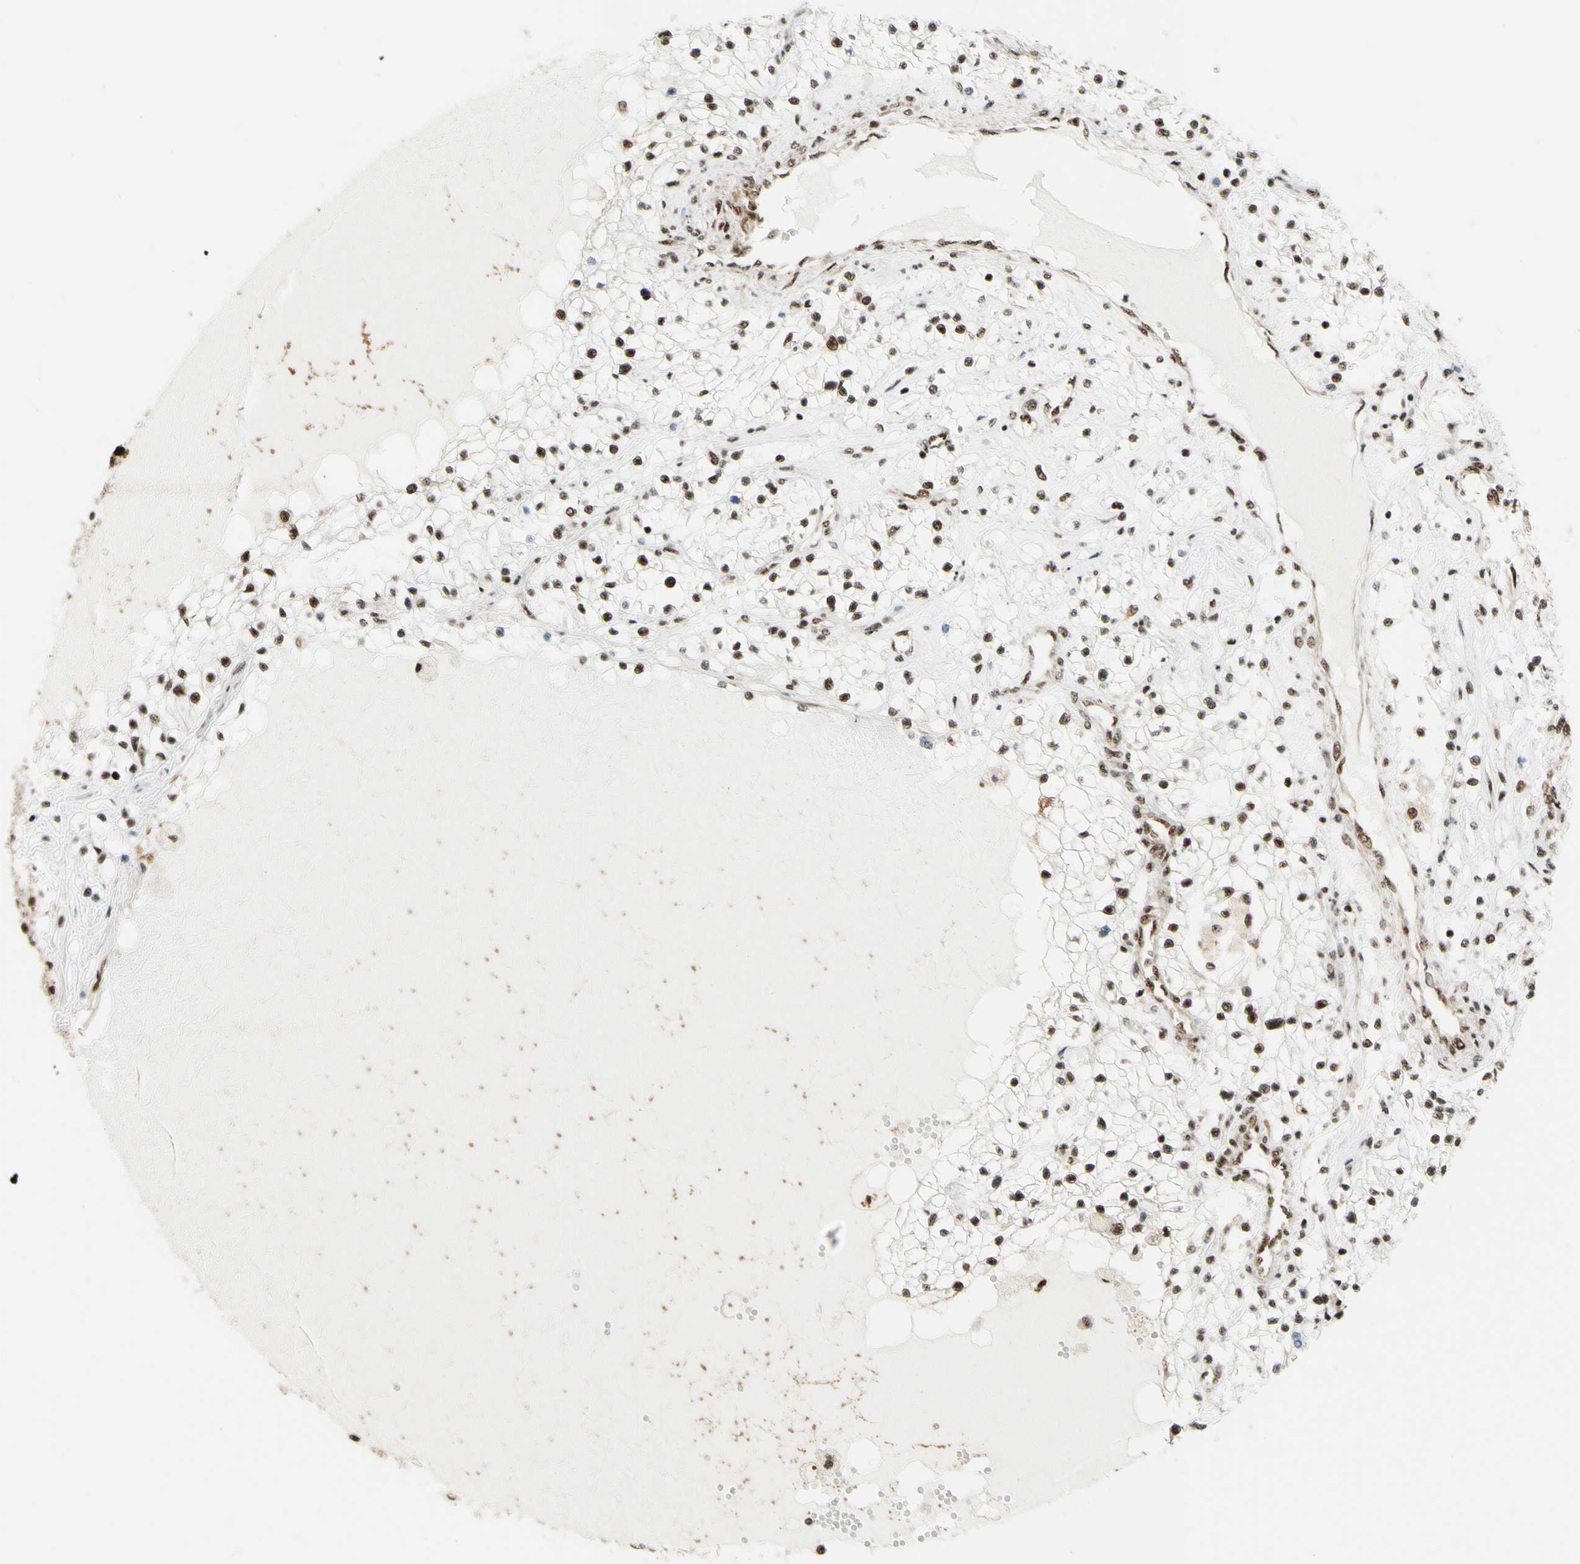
{"staining": {"intensity": "strong", "quantity": ">75%", "location": "nuclear"}, "tissue": "renal cancer", "cell_type": "Tumor cells", "image_type": "cancer", "snomed": [{"axis": "morphology", "description": "Adenocarcinoma, NOS"}, {"axis": "topography", "description": "Kidney"}], "caption": "Human renal cancer stained with a protein marker shows strong staining in tumor cells.", "gene": "SAP18", "patient": {"sex": "male", "age": 68}}